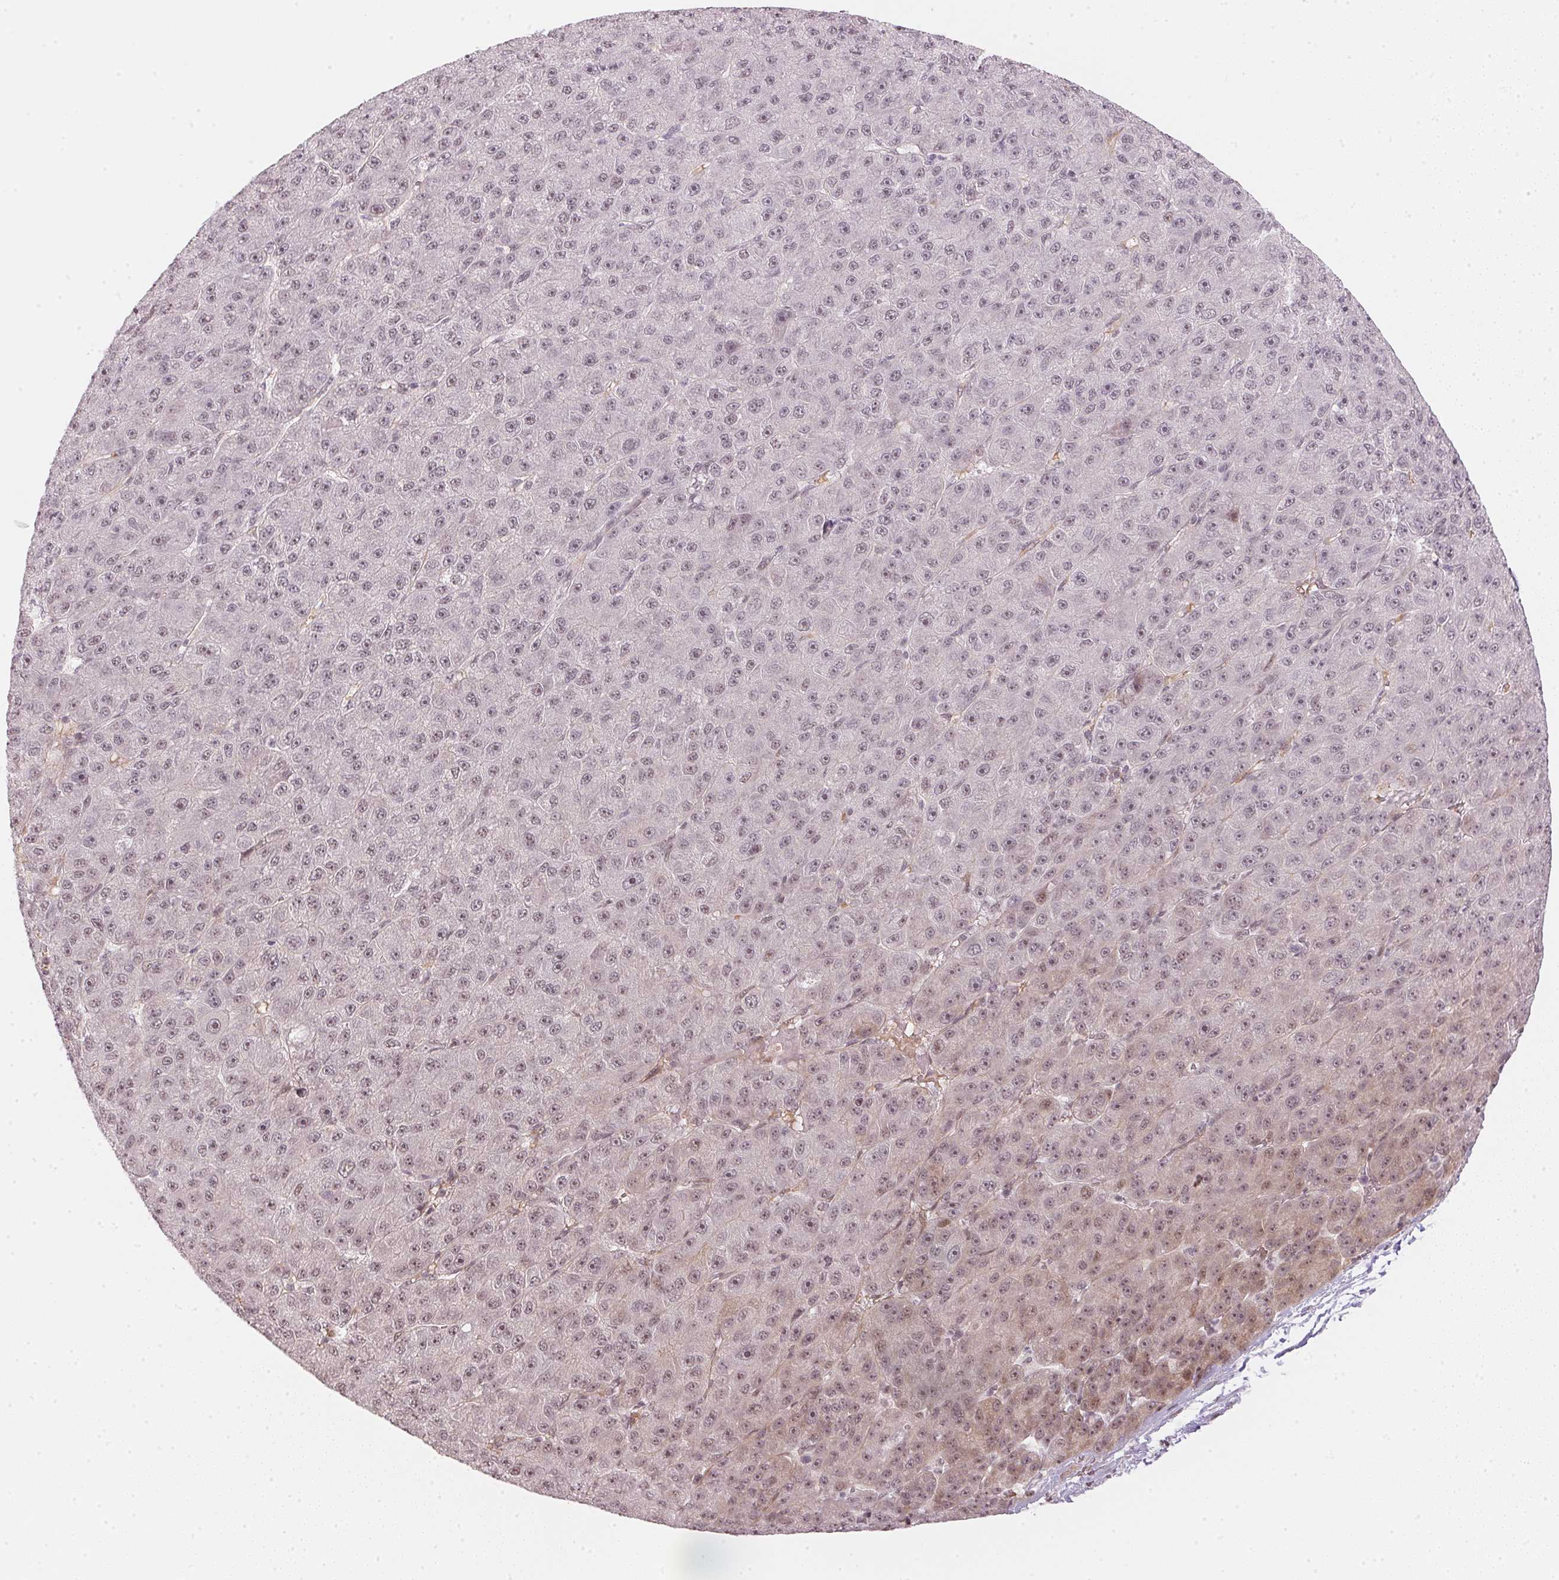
{"staining": {"intensity": "moderate", "quantity": "<25%", "location": "nuclear"}, "tissue": "liver cancer", "cell_type": "Tumor cells", "image_type": "cancer", "snomed": [{"axis": "morphology", "description": "Carcinoma, Hepatocellular, NOS"}, {"axis": "topography", "description": "Liver"}], "caption": "A brown stain shows moderate nuclear staining of a protein in liver cancer tumor cells. (Stains: DAB (3,3'-diaminobenzidine) in brown, nuclei in blue, Microscopy: brightfield microscopy at high magnification).", "gene": "KAT6A", "patient": {"sex": "male", "age": 67}}